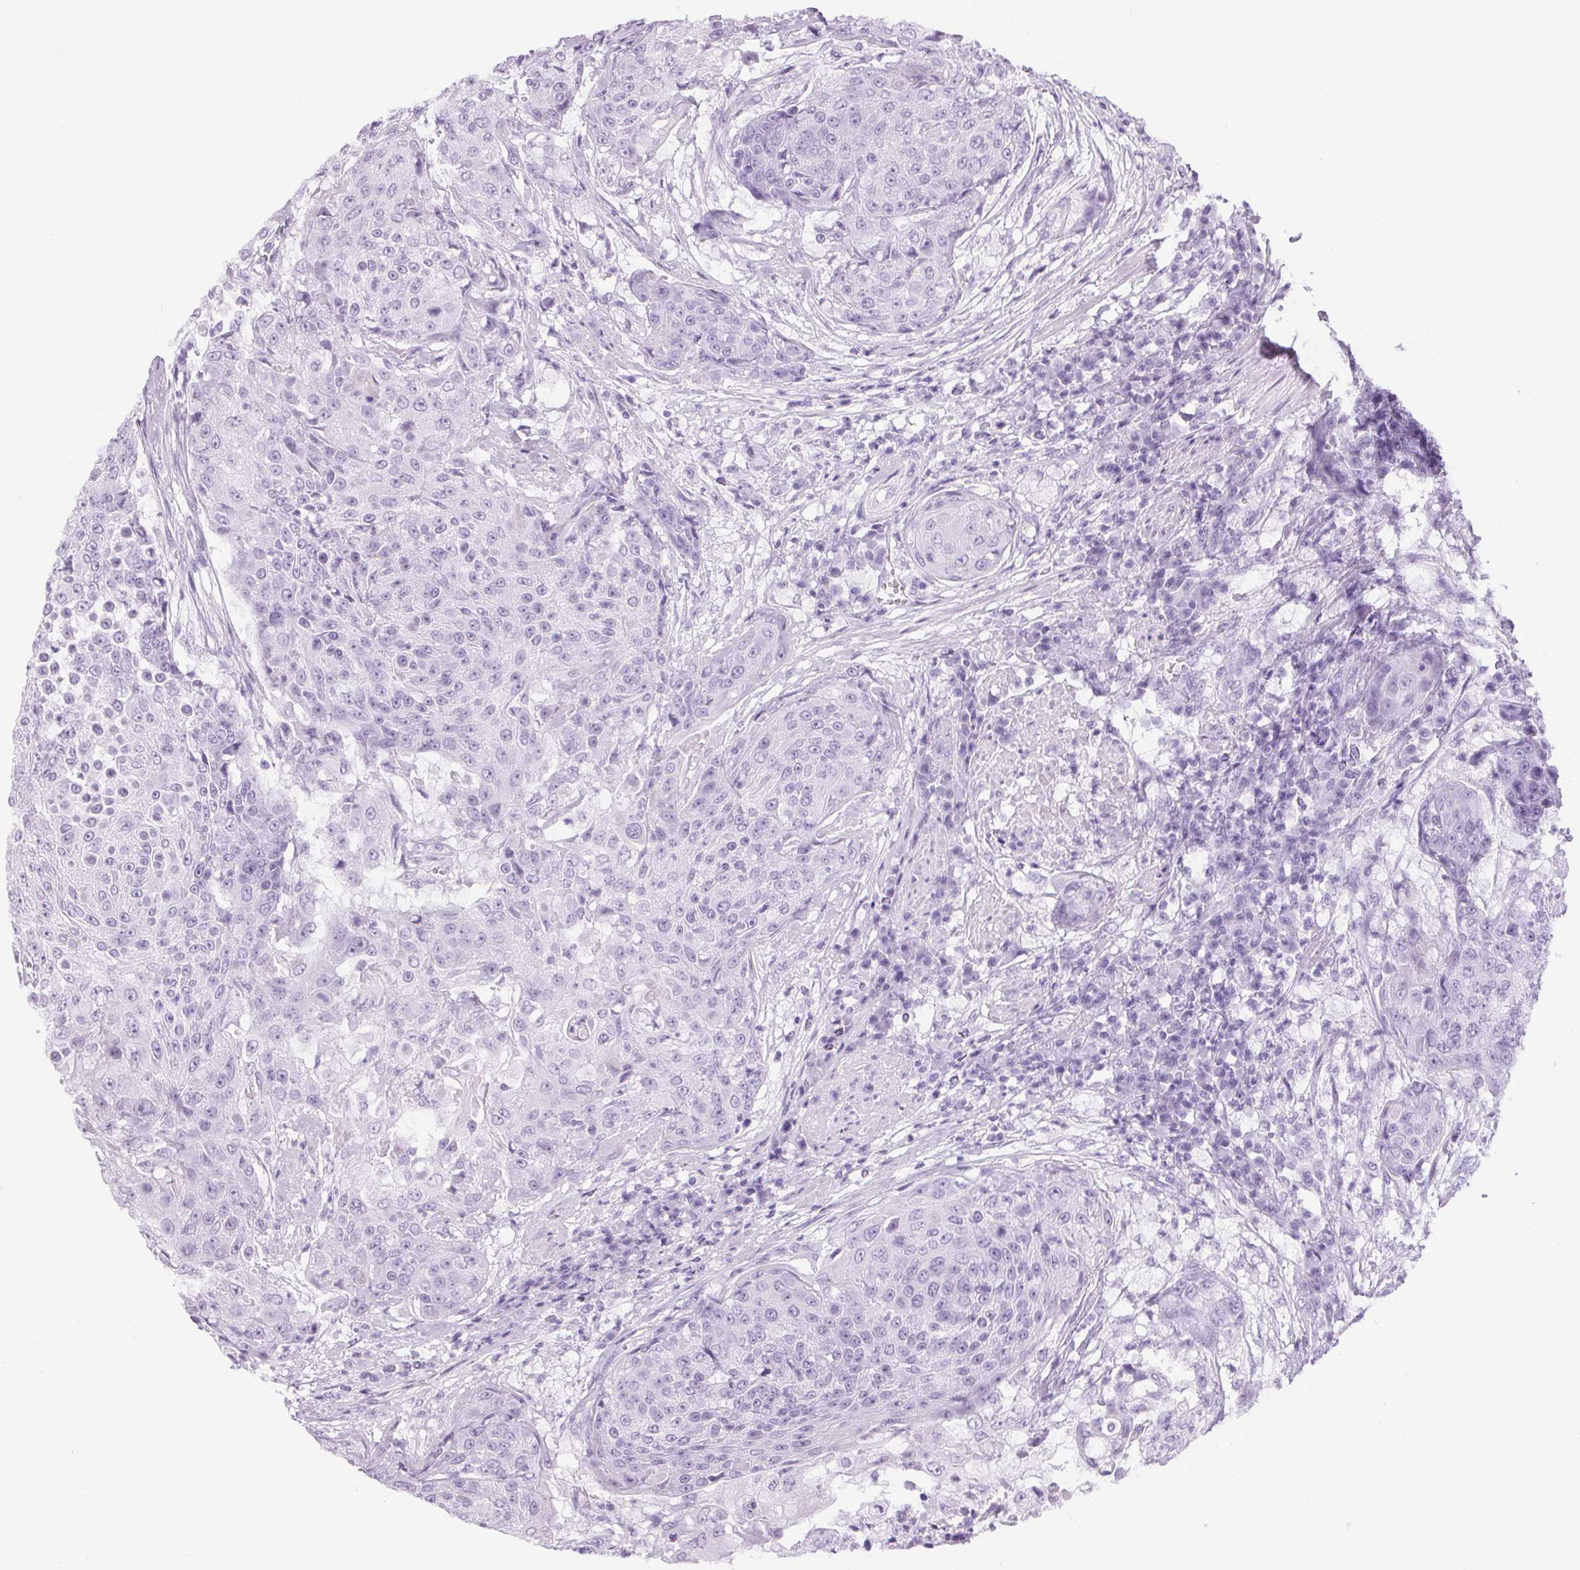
{"staining": {"intensity": "negative", "quantity": "none", "location": "none"}, "tissue": "urothelial cancer", "cell_type": "Tumor cells", "image_type": "cancer", "snomed": [{"axis": "morphology", "description": "Urothelial carcinoma, High grade"}, {"axis": "topography", "description": "Urinary bladder"}], "caption": "Protein analysis of urothelial cancer shows no significant staining in tumor cells. Nuclei are stained in blue.", "gene": "TMEM175", "patient": {"sex": "female", "age": 63}}